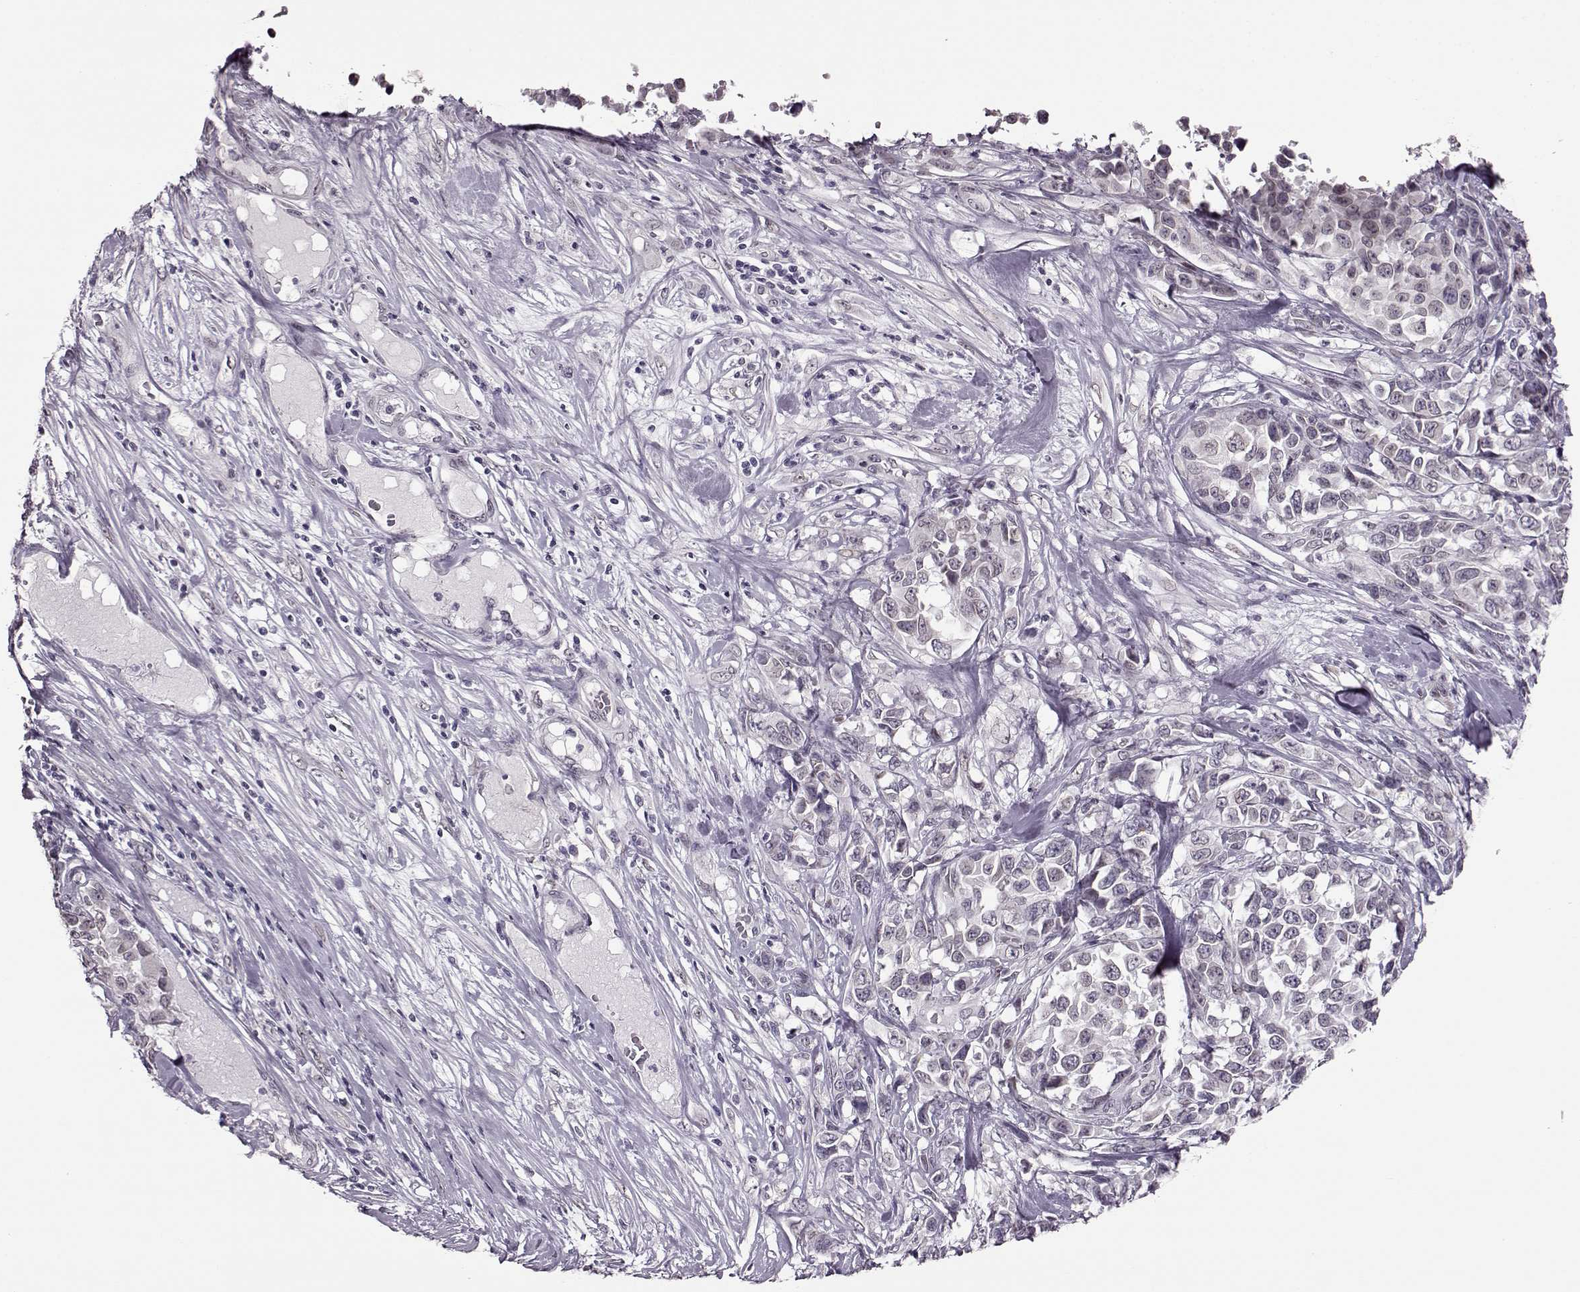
{"staining": {"intensity": "negative", "quantity": "none", "location": "none"}, "tissue": "melanoma", "cell_type": "Tumor cells", "image_type": "cancer", "snomed": [{"axis": "morphology", "description": "Malignant melanoma, Metastatic site"}, {"axis": "topography", "description": "Skin"}], "caption": "Malignant melanoma (metastatic site) stained for a protein using immunohistochemistry (IHC) reveals no staining tumor cells.", "gene": "STX1B", "patient": {"sex": "male", "age": 84}}